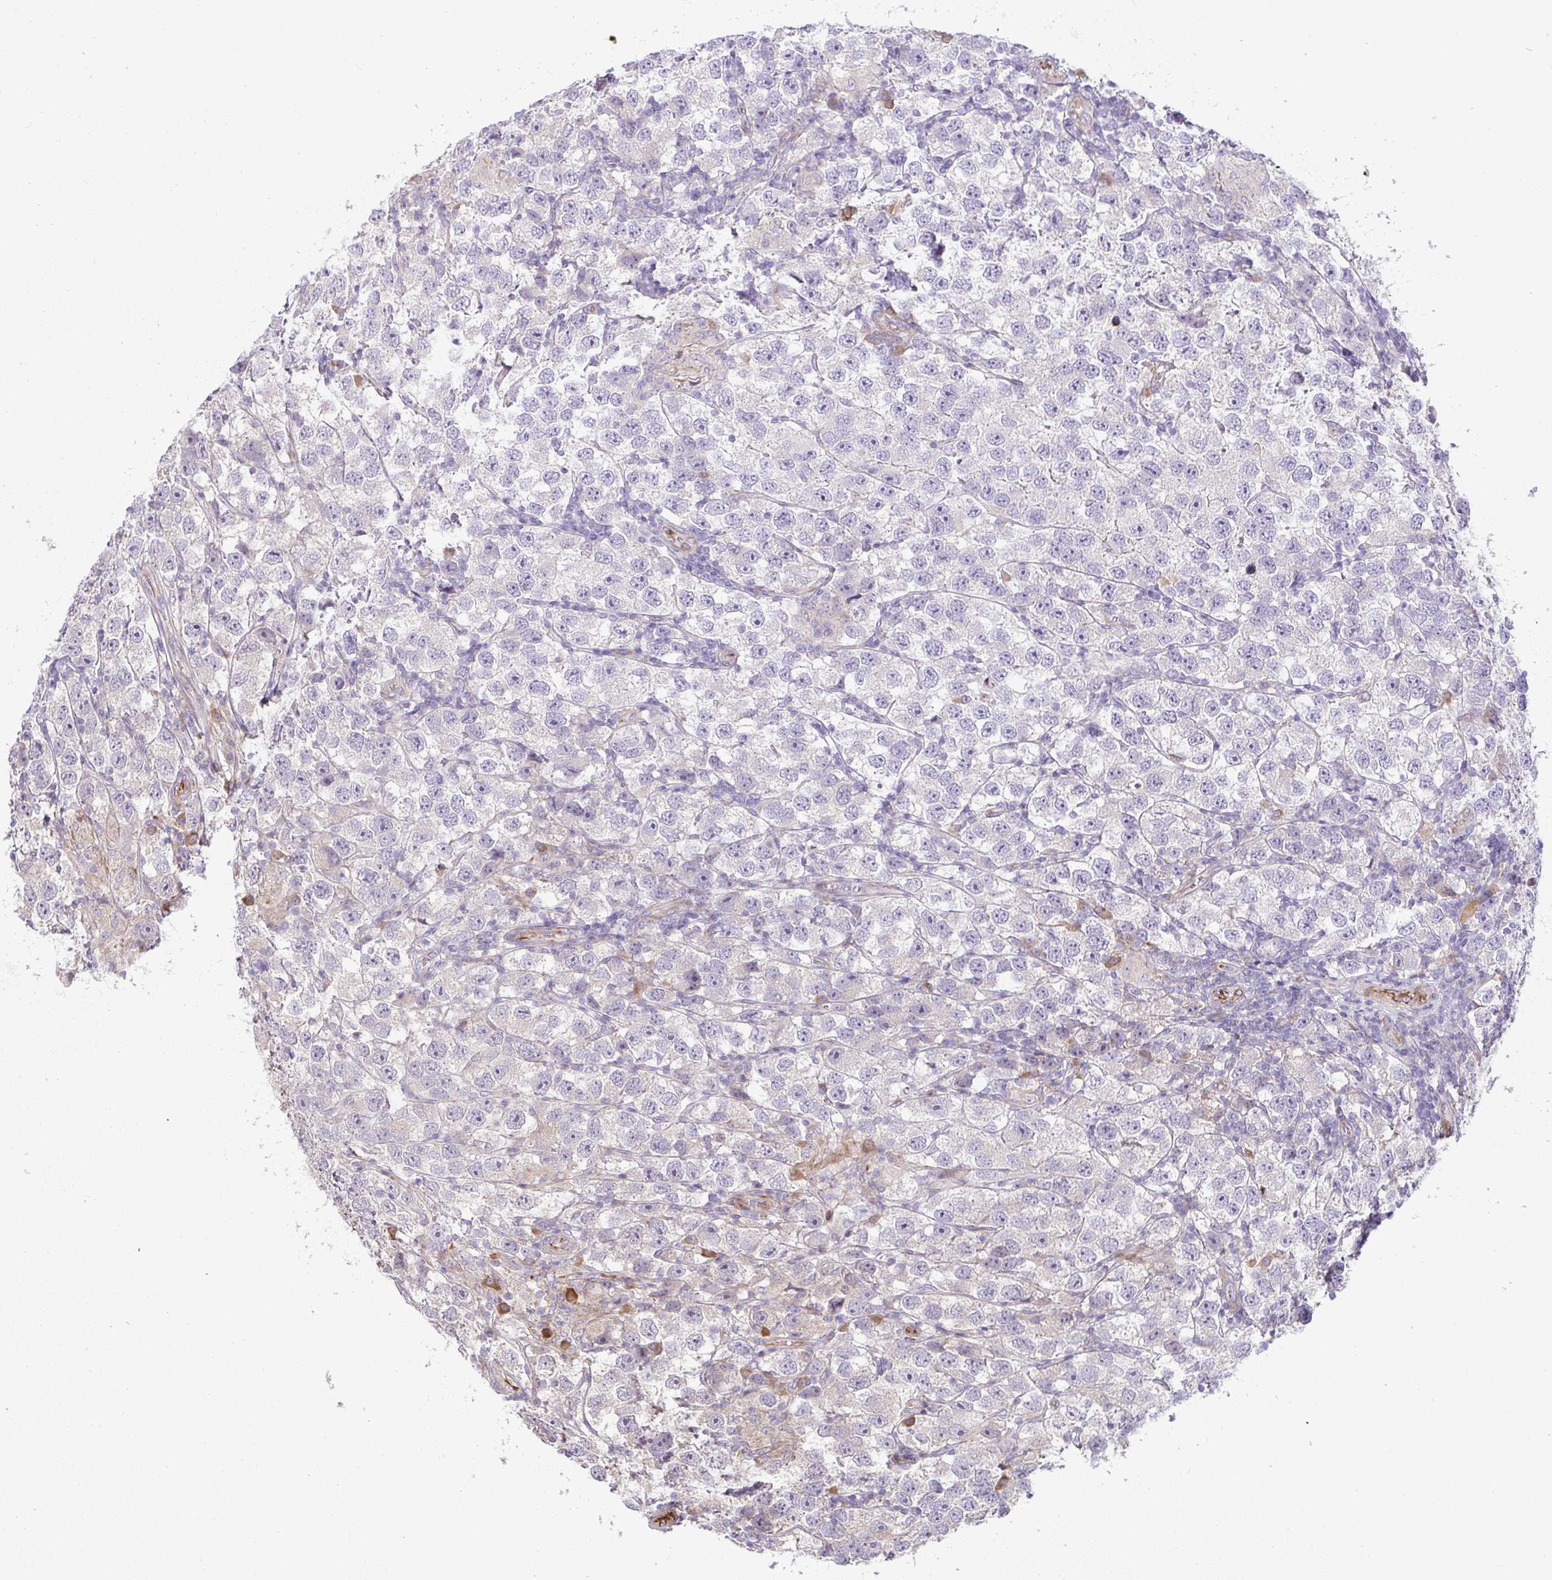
{"staining": {"intensity": "negative", "quantity": "none", "location": "none"}, "tissue": "testis cancer", "cell_type": "Tumor cells", "image_type": "cancer", "snomed": [{"axis": "morphology", "description": "Seminoma, NOS"}, {"axis": "topography", "description": "Testis"}], "caption": "IHC histopathology image of neoplastic tissue: seminoma (testis) stained with DAB reveals no significant protein expression in tumor cells.", "gene": "GRID2", "patient": {"sex": "male", "age": 26}}